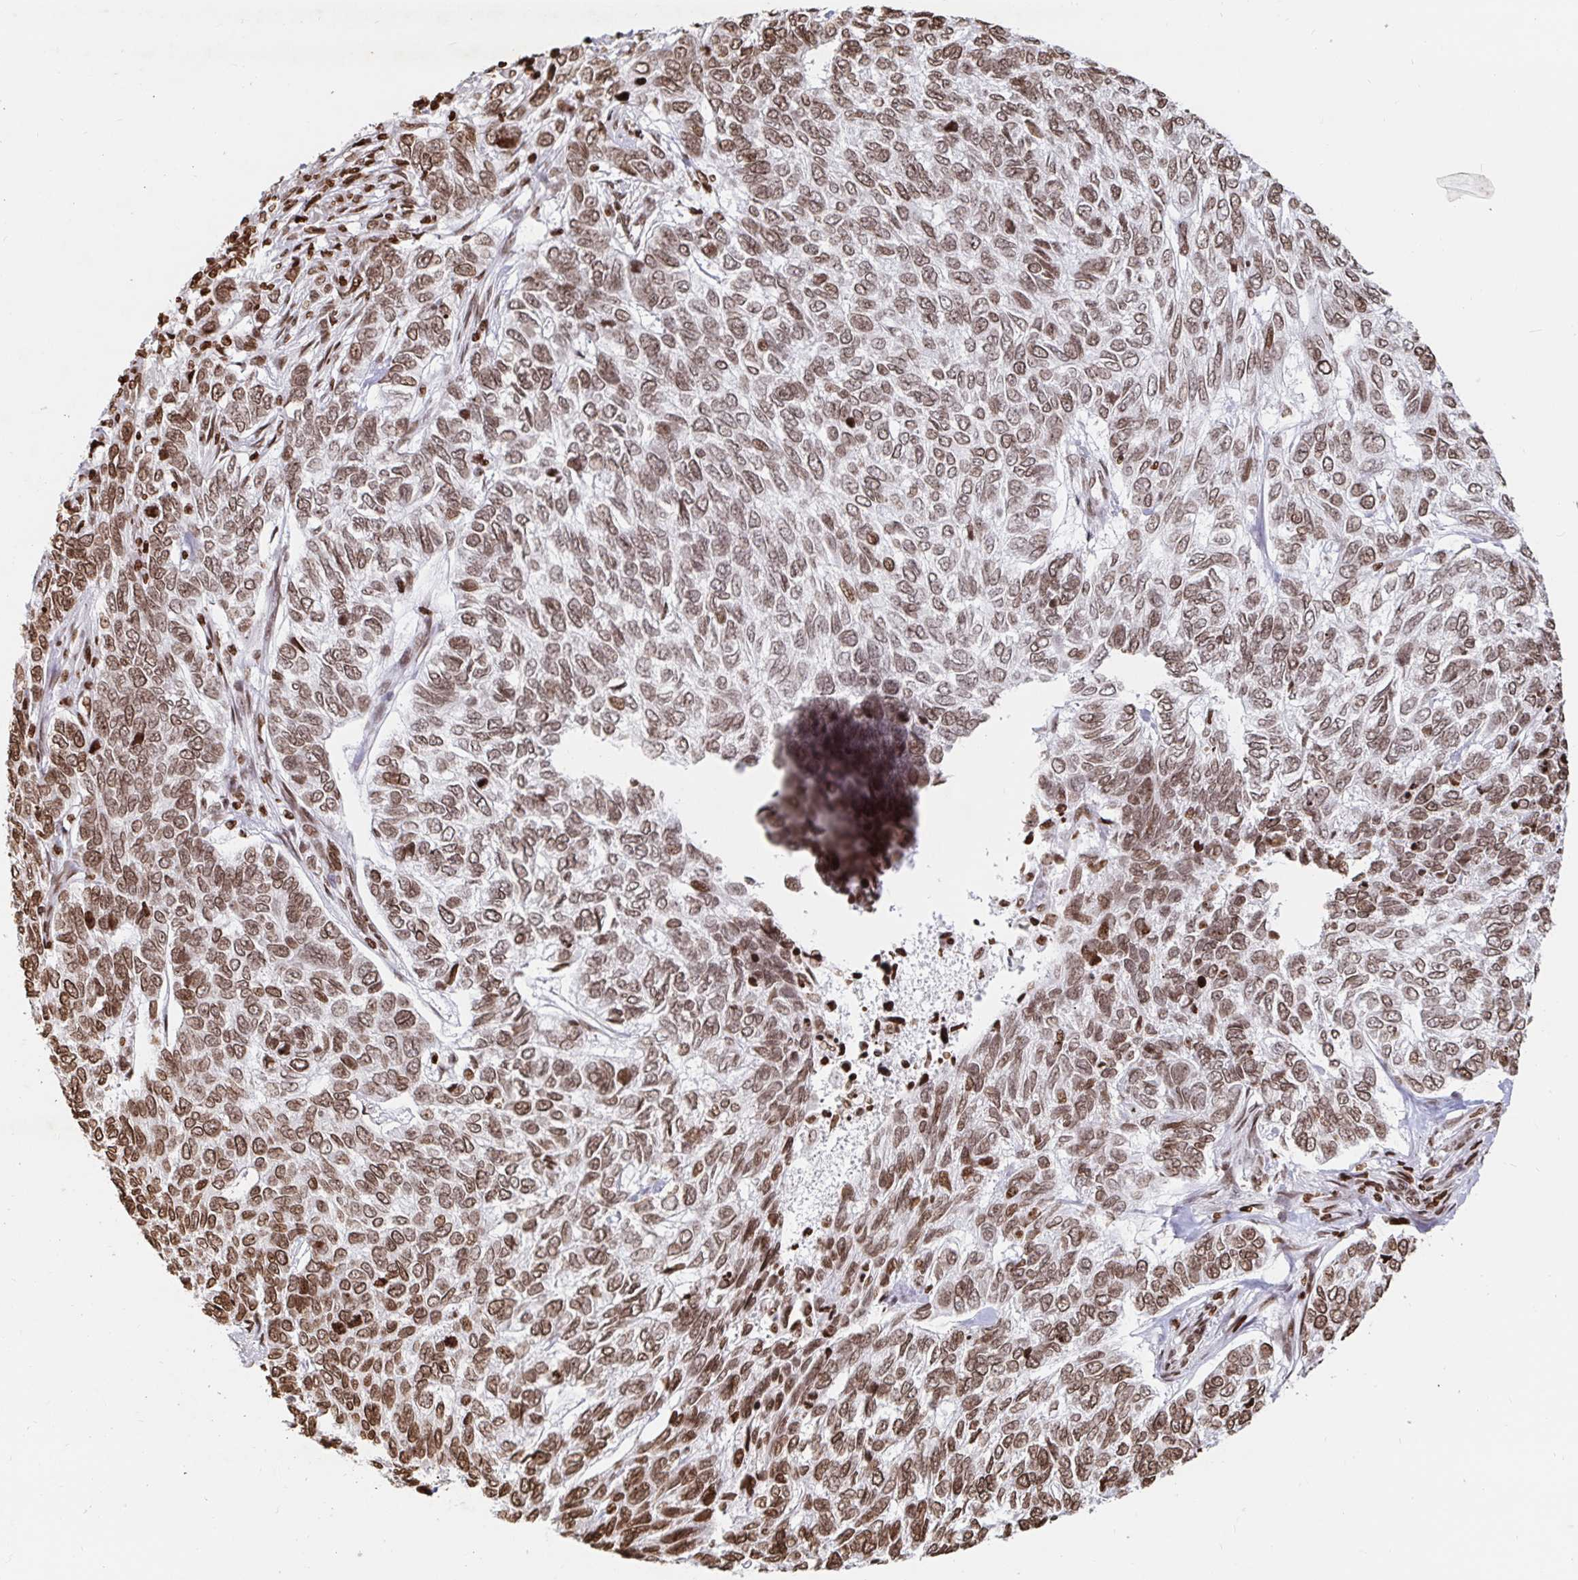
{"staining": {"intensity": "moderate", "quantity": ">75%", "location": "nuclear"}, "tissue": "skin cancer", "cell_type": "Tumor cells", "image_type": "cancer", "snomed": [{"axis": "morphology", "description": "Basal cell carcinoma"}, {"axis": "topography", "description": "Skin"}], "caption": "IHC of human skin cancer (basal cell carcinoma) exhibits medium levels of moderate nuclear staining in about >75% of tumor cells.", "gene": "H2BC5", "patient": {"sex": "female", "age": 65}}